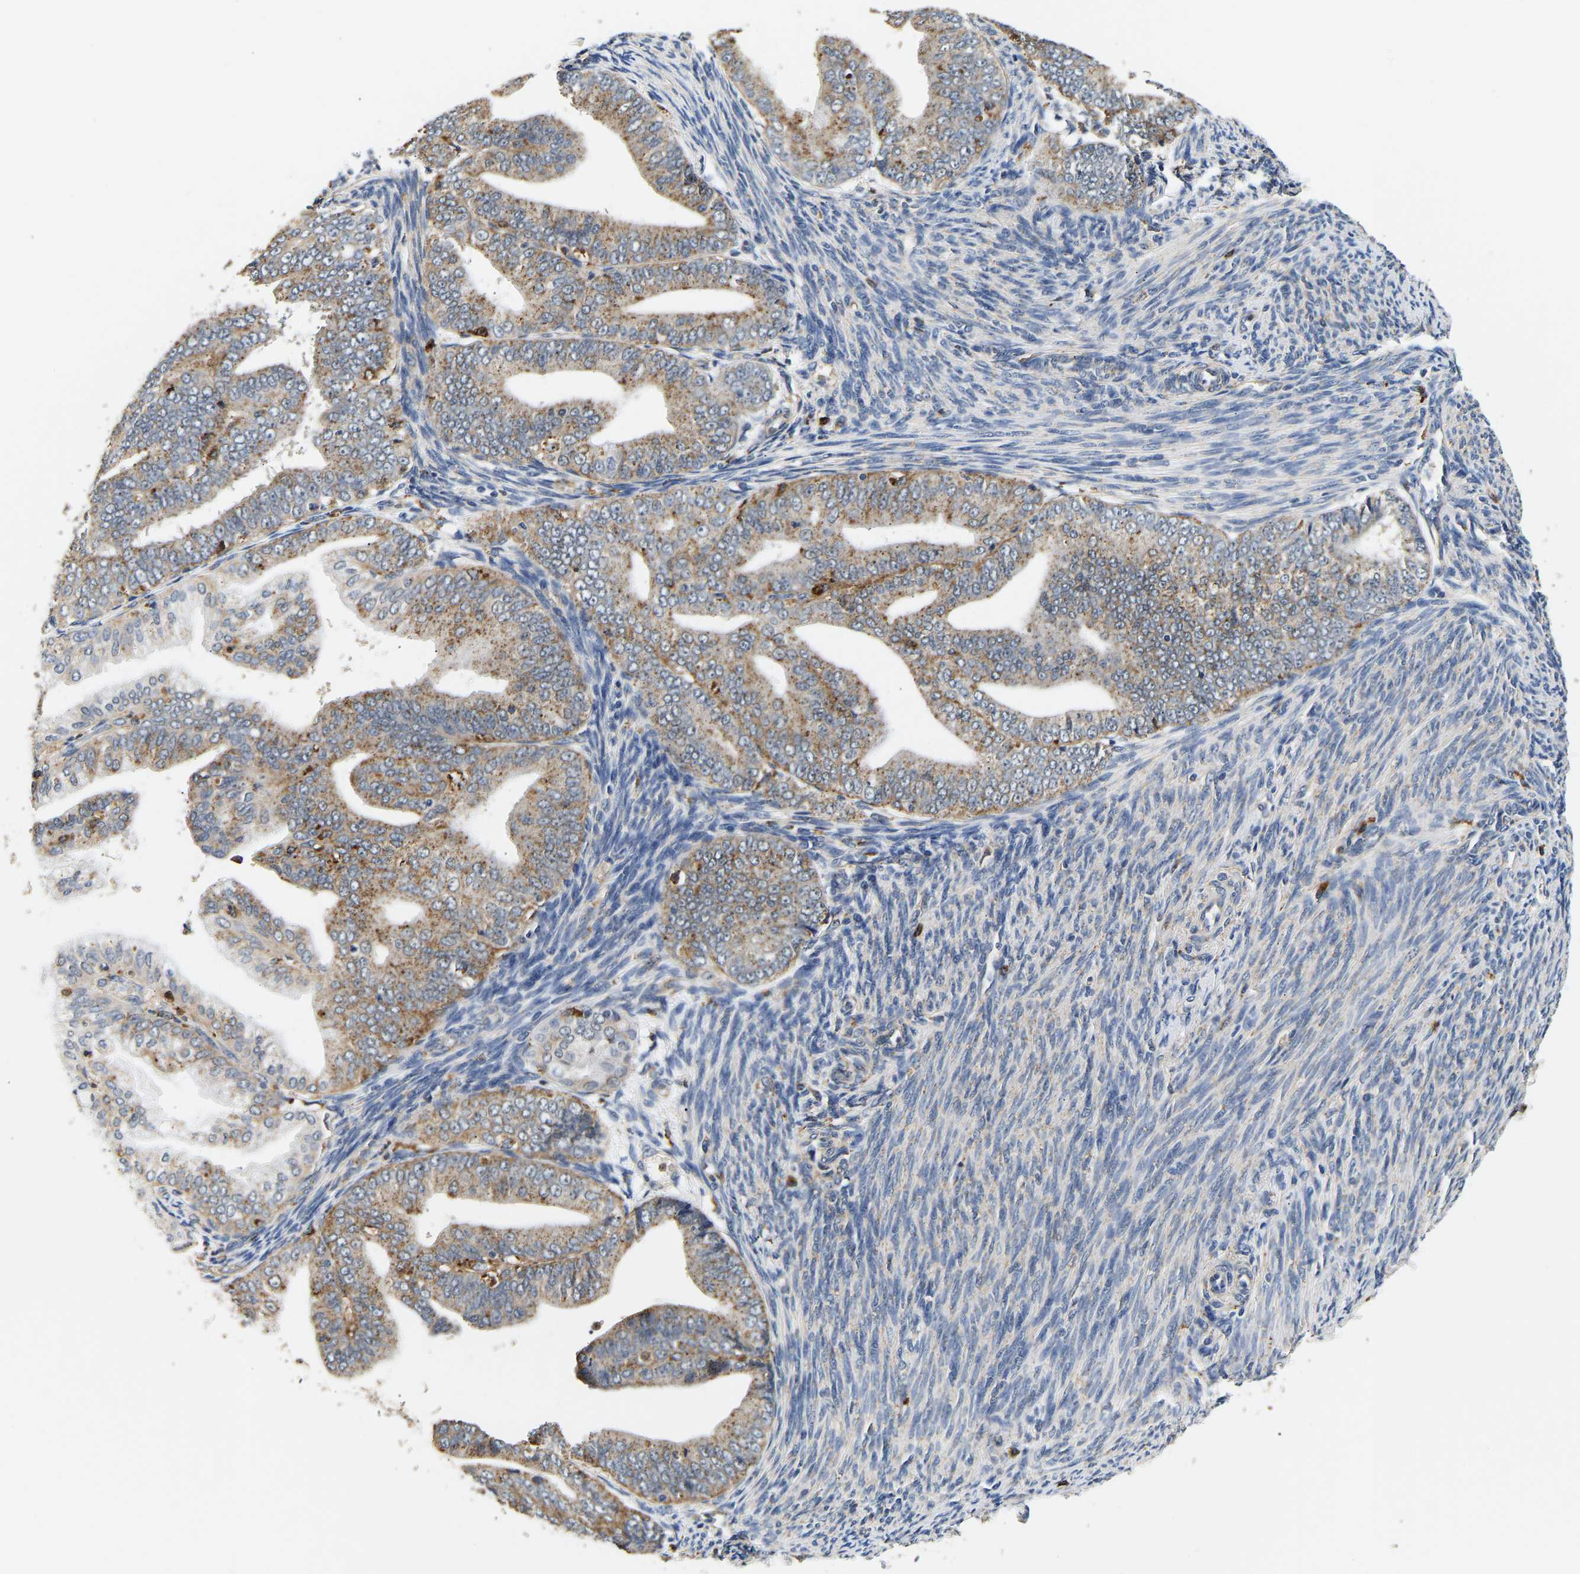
{"staining": {"intensity": "weak", "quantity": ">75%", "location": "cytoplasmic/membranous"}, "tissue": "endometrial cancer", "cell_type": "Tumor cells", "image_type": "cancer", "snomed": [{"axis": "morphology", "description": "Adenocarcinoma, NOS"}, {"axis": "topography", "description": "Endometrium"}], "caption": "Protein staining reveals weak cytoplasmic/membranous staining in about >75% of tumor cells in endometrial adenocarcinoma. (DAB (3,3'-diaminobenzidine) = brown stain, brightfield microscopy at high magnification).", "gene": "SMU1", "patient": {"sex": "female", "age": 63}}